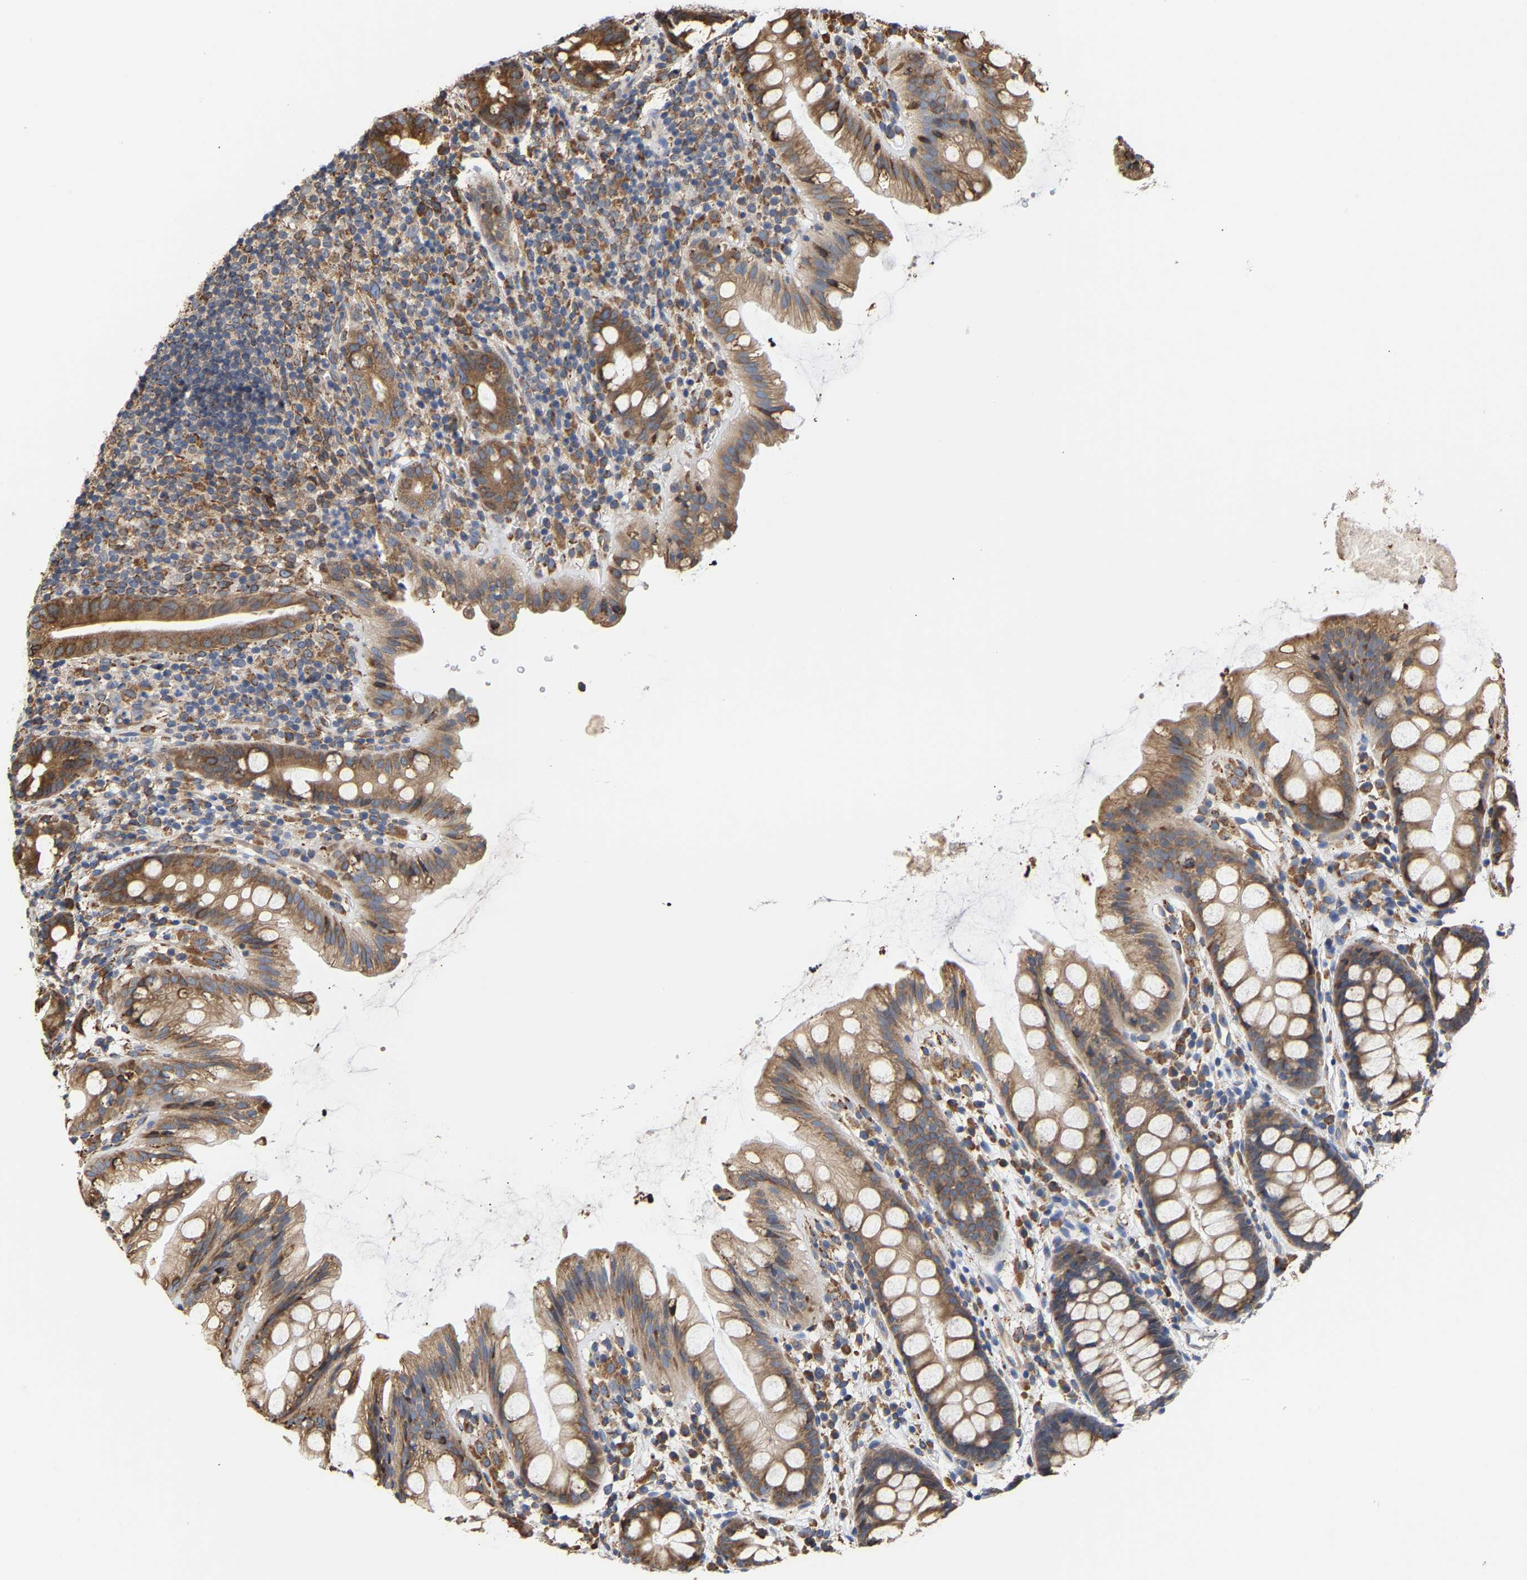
{"staining": {"intensity": "moderate", "quantity": ">75%", "location": "cytoplasmic/membranous"}, "tissue": "rectum", "cell_type": "Glandular cells", "image_type": "normal", "snomed": [{"axis": "morphology", "description": "Normal tissue, NOS"}, {"axis": "topography", "description": "Rectum"}], "caption": "A brown stain highlights moderate cytoplasmic/membranous expression of a protein in glandular cells of benign human rectum.", "gene": "ARAP1", "patient": {"sex": "female", "age": 65}}